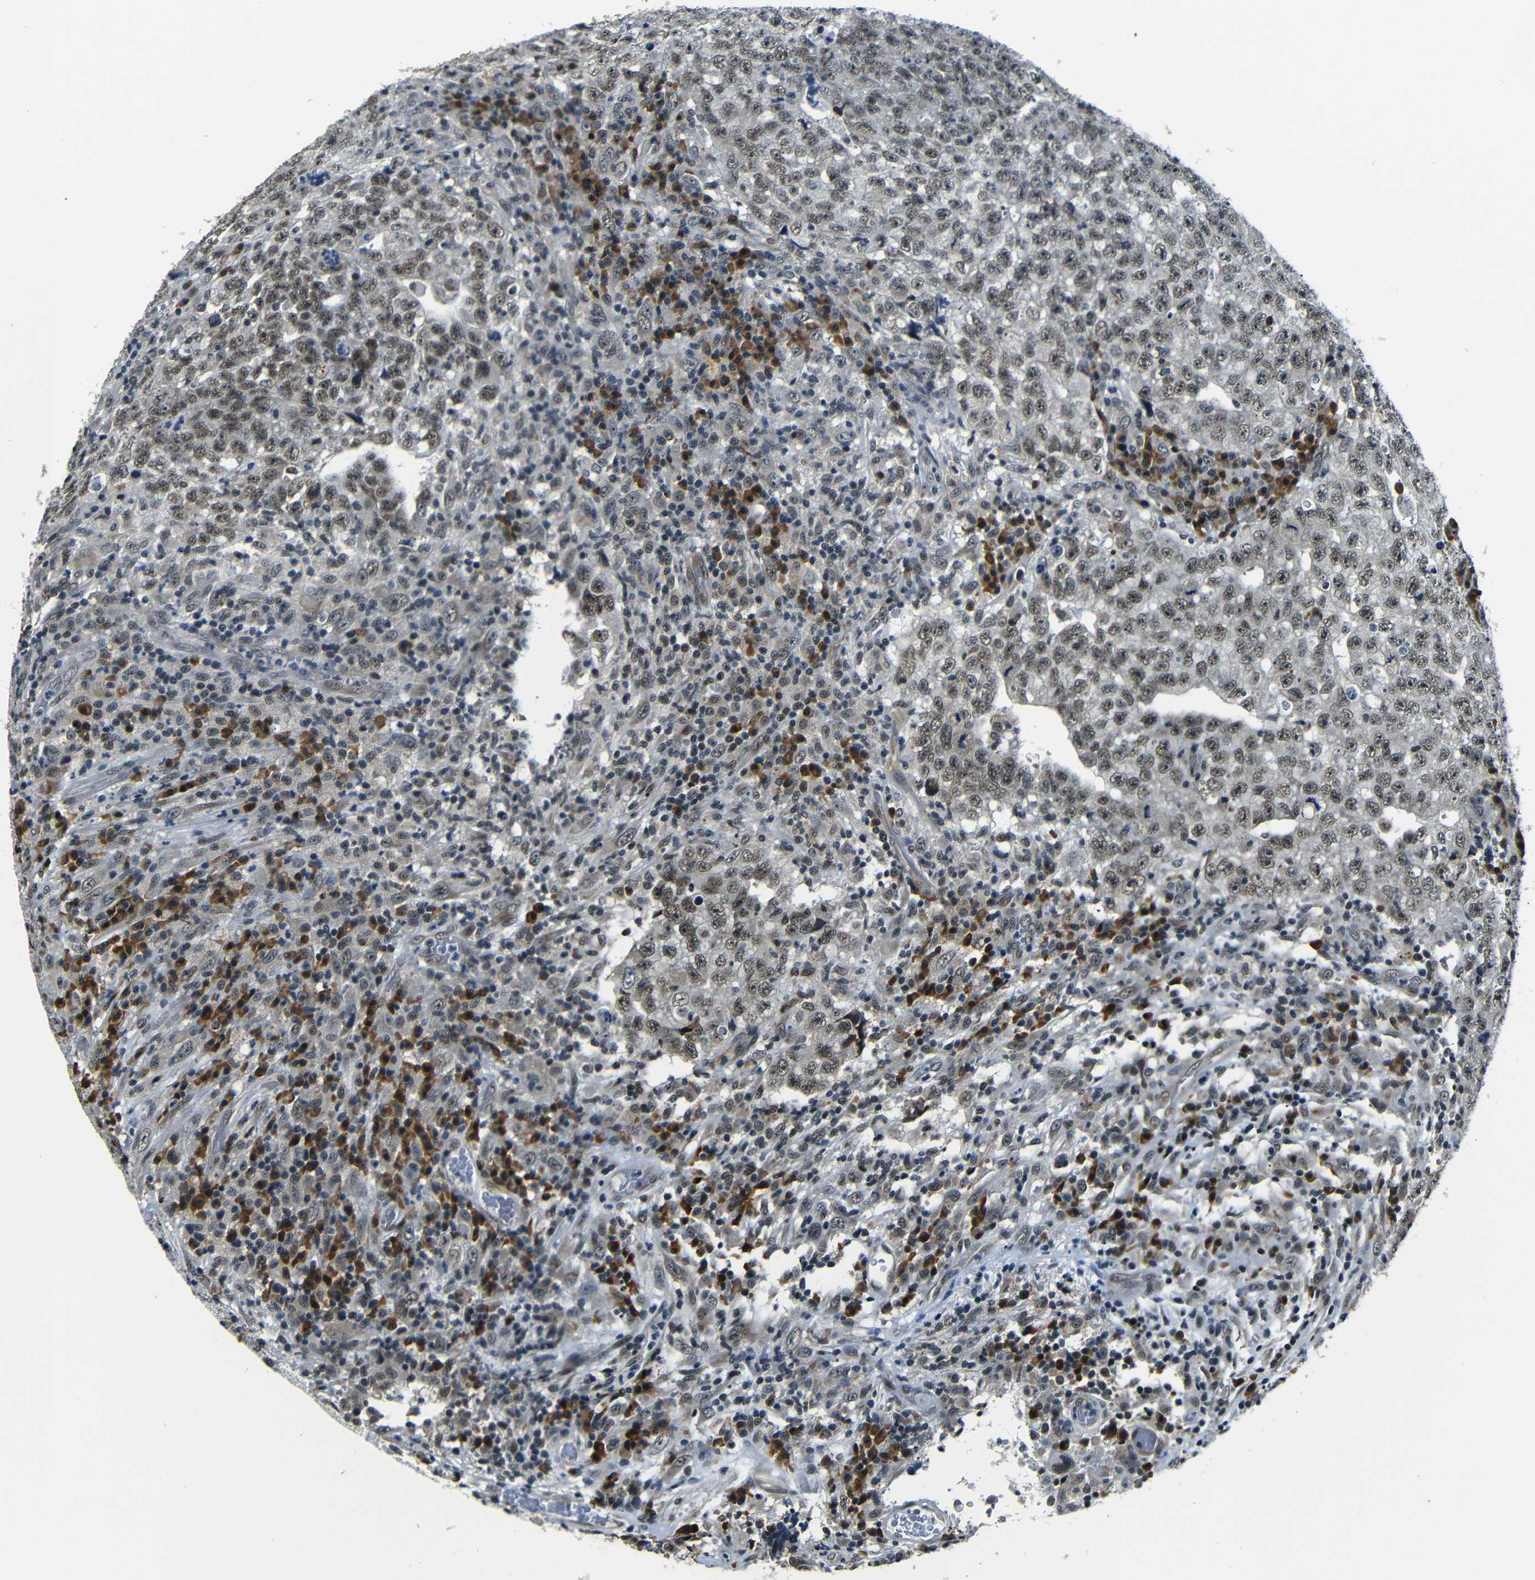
{"staining": {"intensity": "weak", "quantity": ">75%", "location": "nuclear"}, "tissue": "testis cancer", "cell_type": "Tumor cells", "image_type": "cancer", "snomed": [{"axis": "morphology", "description": "Necrosis, NOS"}, {"axis": "morphology", "description": "Carcinoma, Embryonal, NOS"}, {"axis": "topography", "description": "Testis"}], "caption": "An IHC image of tumor tissue is shown. Protein staining in brown highlights weak nuclear positivity in testis cancer (embryonal carcinoma) within tumor cells.", "gene": "FOXD4", "patient": {"sex": "male", "age": 19}}